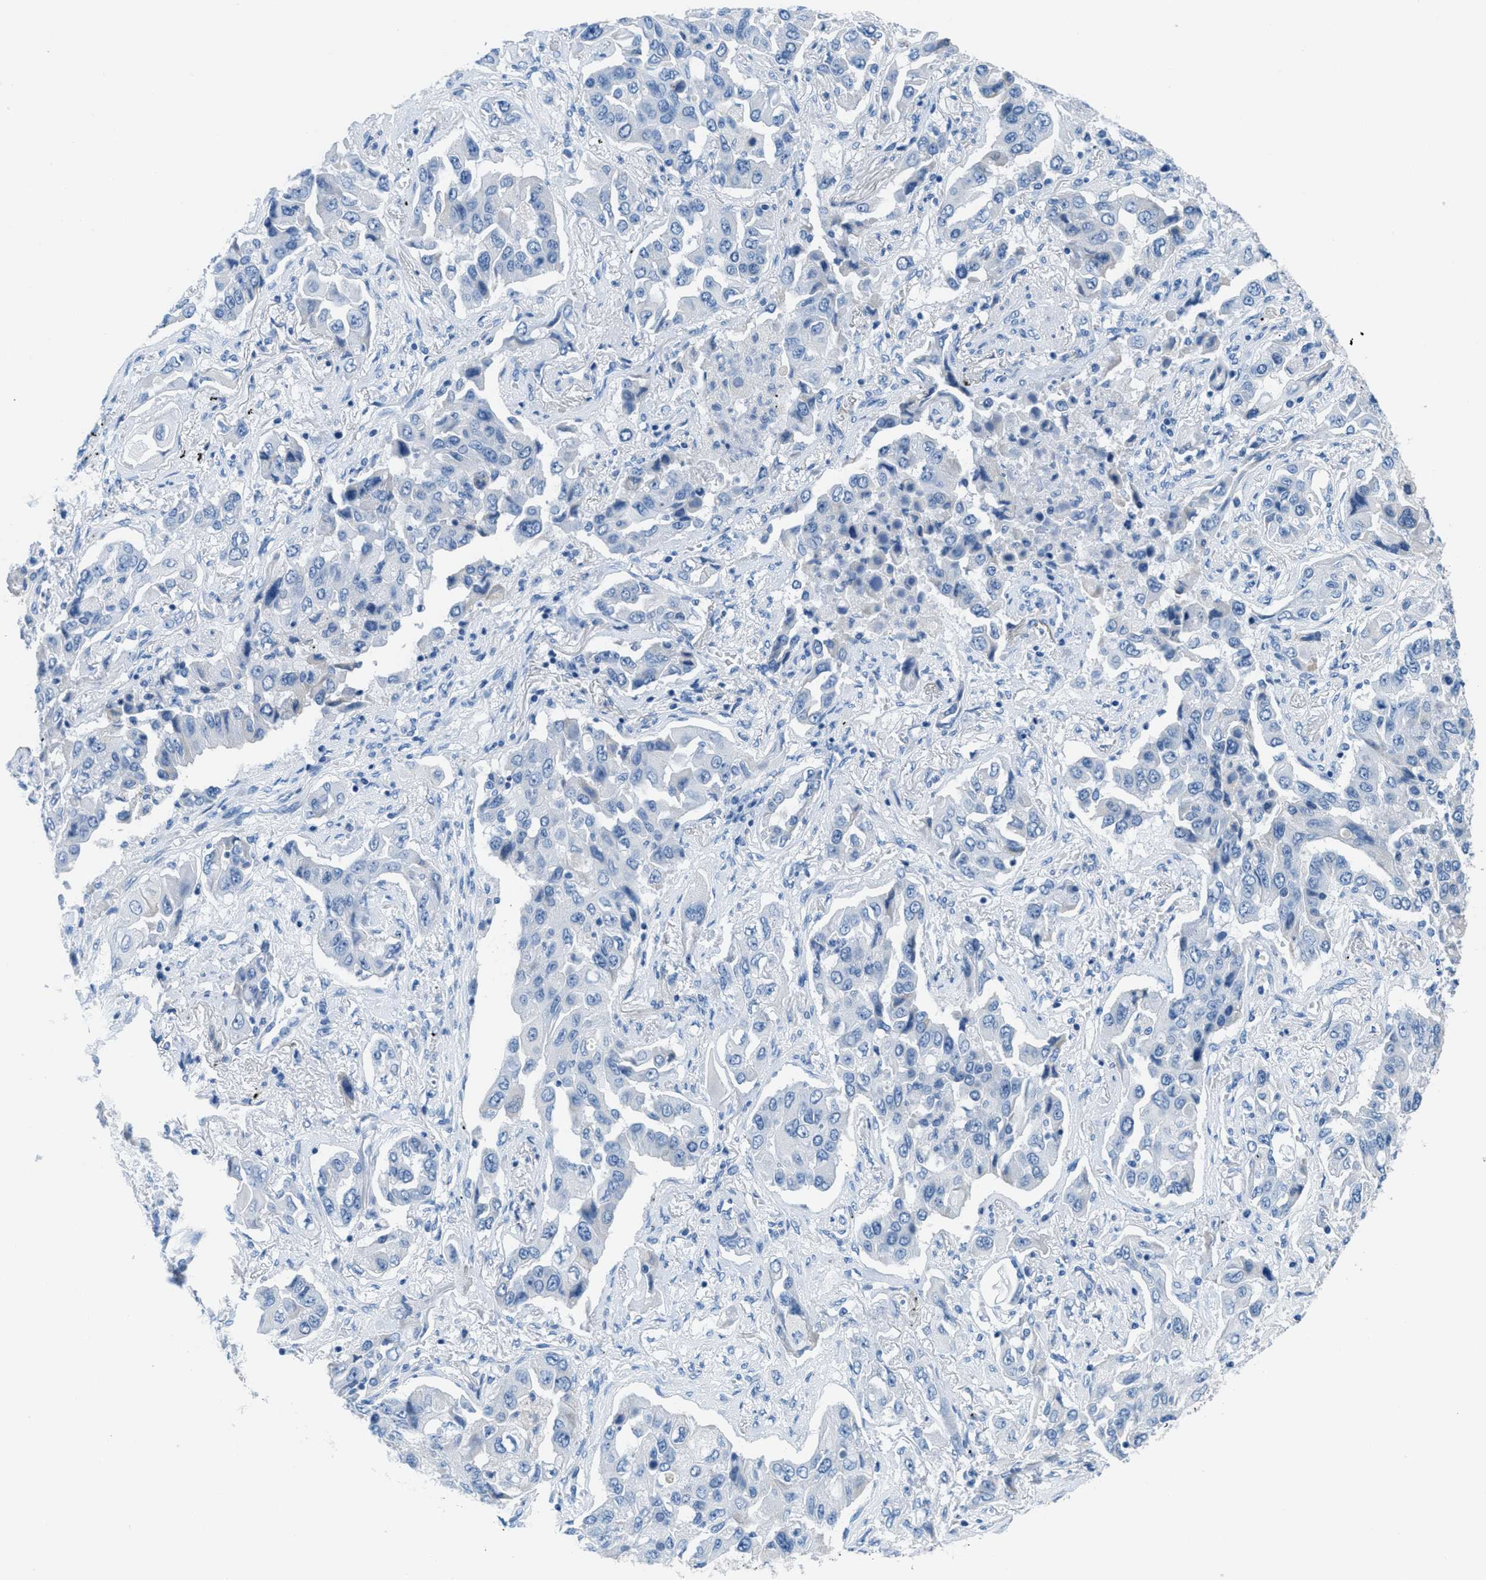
{"staining": {"intensity": "negative", "quantity": "none", "location": "none"}, "tissue": "lung cancer", "cell_type": "Tumor cells", "image_type": "cancer", "snomed": [{"axis": "morphology", "description": "Adenocarcinoma, NOS"}, {"axis": "topography", "description": "Lung"}], "caption": "Lung cancer was stained to show a protein in brown. There is no significant positivity in tumor cells. (DAB immunohistochemistry visualized using brightfield microscopy, high magnification).", "gene": "MGARP", "patient": {"sex": "female", "age": 65}}